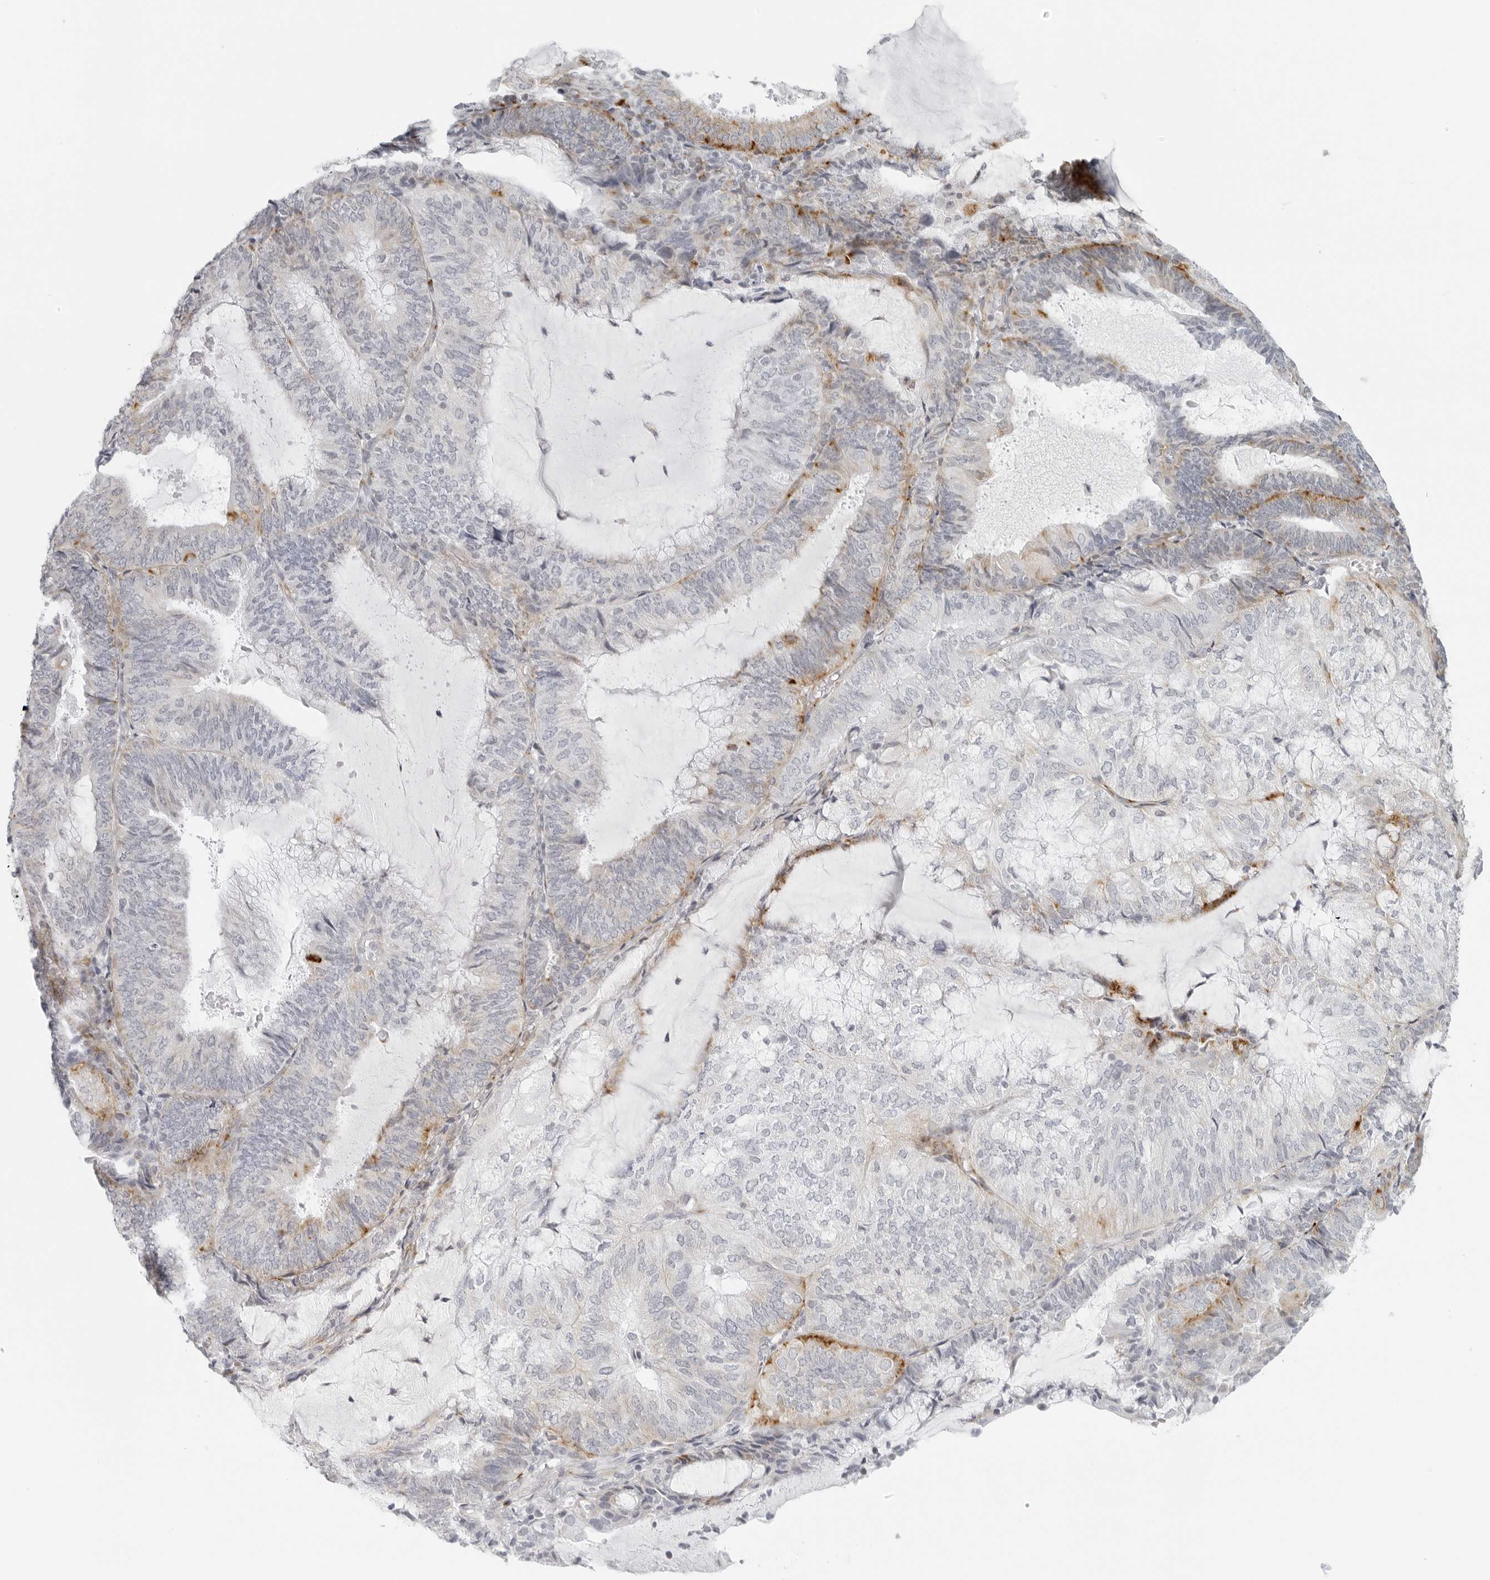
{"staining": {"intensity": "moderate", "quantity": "<25%", "location": "cytoplasmic/membranous"}, "tissue": "endometrial cancer", "cell_type": "Tumor cells", "image_type": "cancer", "snomed": [{"axis": "morphology", "description": "Adenocarcinoma, NOS"}, {"axis": "topography", "description": "Endometrium"}], "caption": "Endometrial cancer (adenocarcinoma) was stained to show a protein in brown. There is low levels of moderate cytoplasmic/membranous staining in about <25% of tumor cells.", "gene": "RPS6KC1", "patient": {"sex": "female", "age": 81}}